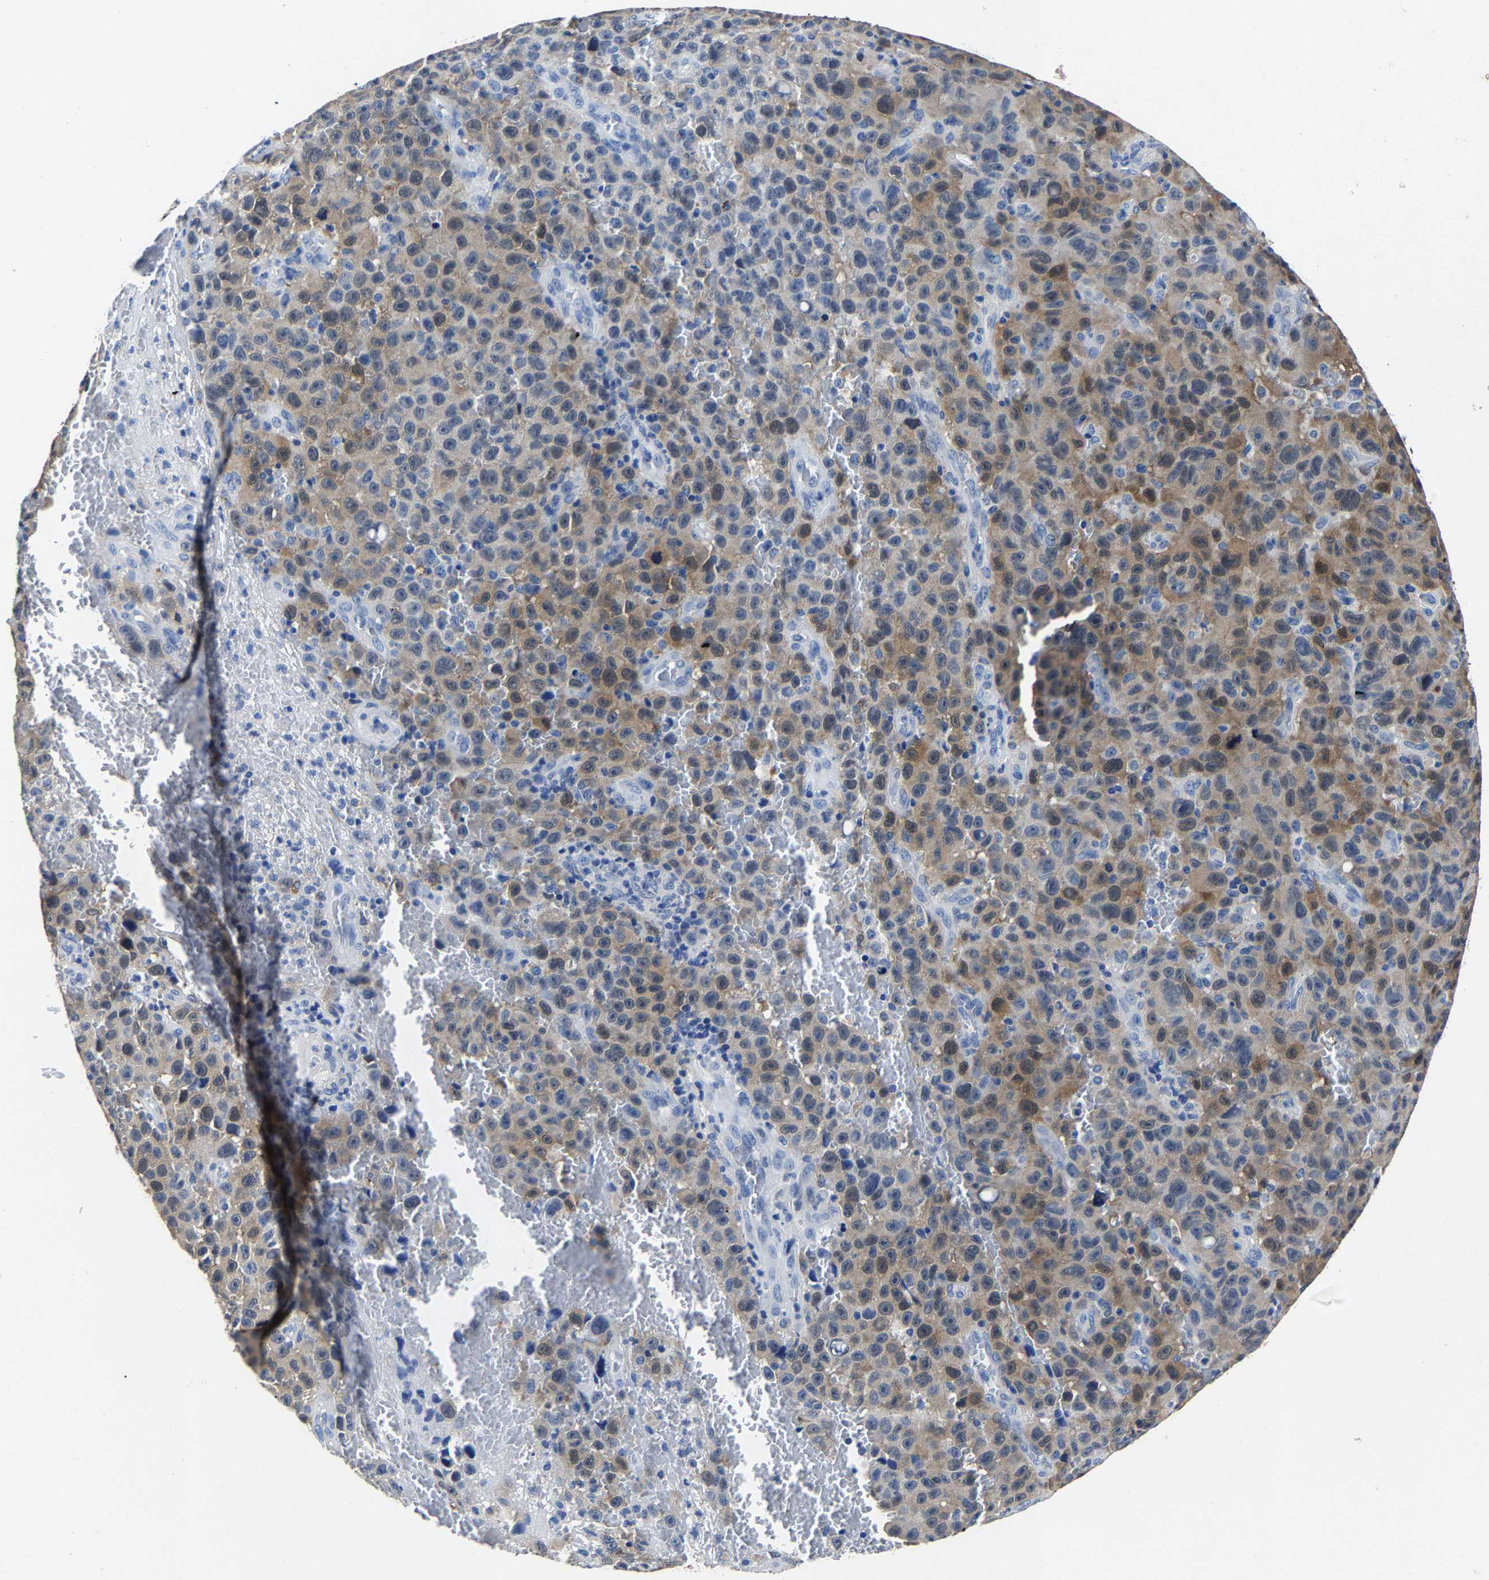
{"staining": {"intensity": "weak", "quantity": "25%-75%", "location": "cytoplasmic/membranous"}, "tissue": "melanoma", "cell_type": "Tumor cells", "image_type": "cancer", "snomed": [{"axis": "morphology", "description": "Malignant melanoma, NOS"}, {"axis": "topography", "description": "Skin"}], "caption": "Tumor cells demonstrate low levels of weak cytoplasmic/membranous expression in about 25%-75% of cells in human malignant melanoma.", "gene": "PSPH", "patient": {"sex": "female", "age": 82}}